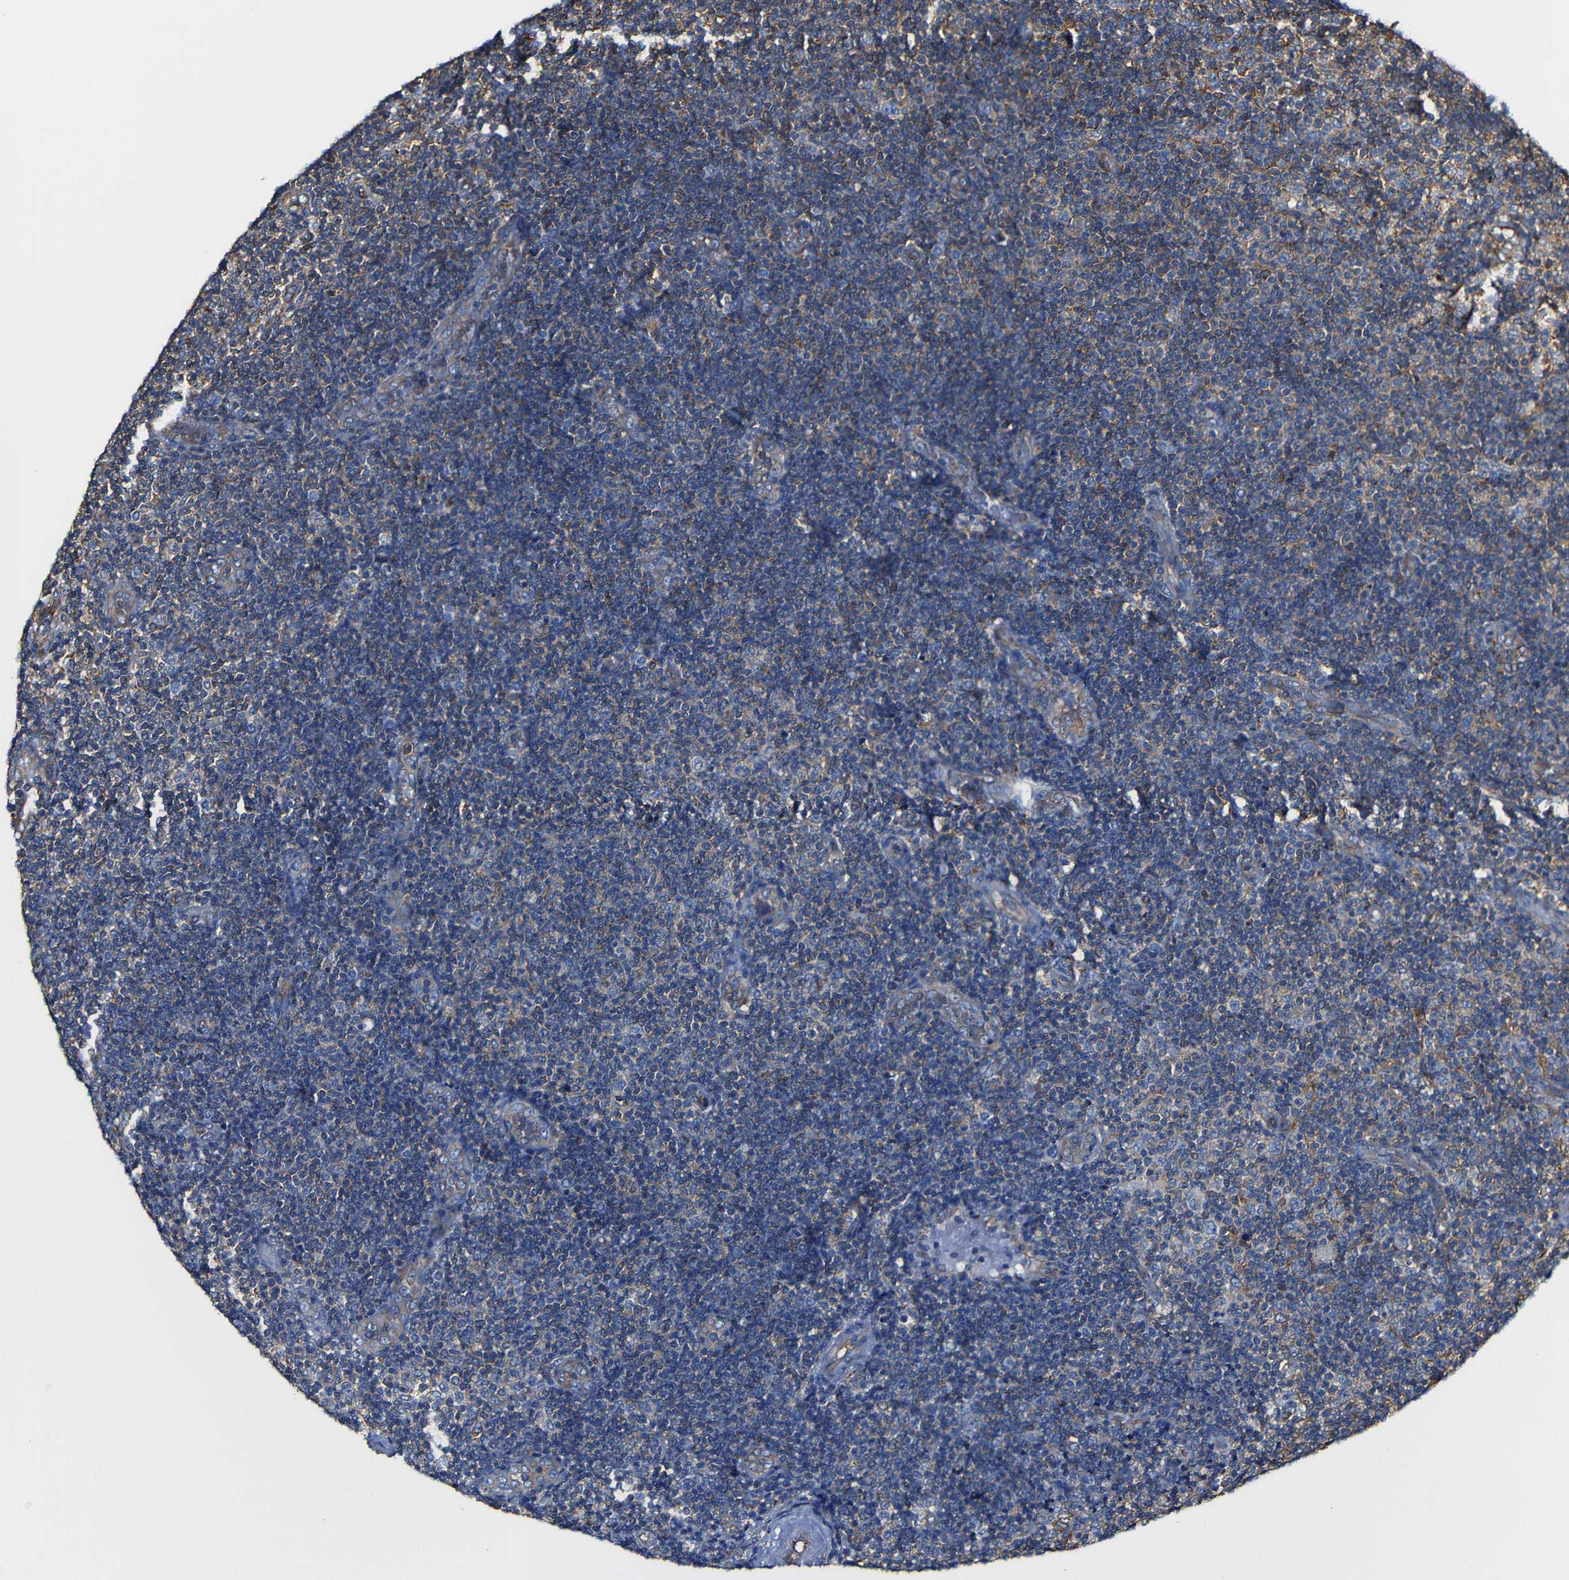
{"staining": {"intensity": "moderate", "quantity": "<25%", "location": "cytoplasmic/membranous"}, "tissue": "lymphoma", "cell_type": "Tumor cells", "image_type": "cancer", "snomed": [{"axis": "morphology", "description": "Malignant lymphoma, non-Hodgkin's type, Low grade"}, {"axis": "topography", "description": "Lymph node"}], "caption": "A brown stain labels moderate cytoplasmic/membranous positivity of a protein in lymphoma tumor cells.", "gene": "MSN", "patient": {"sex": "male", "age": 83}}